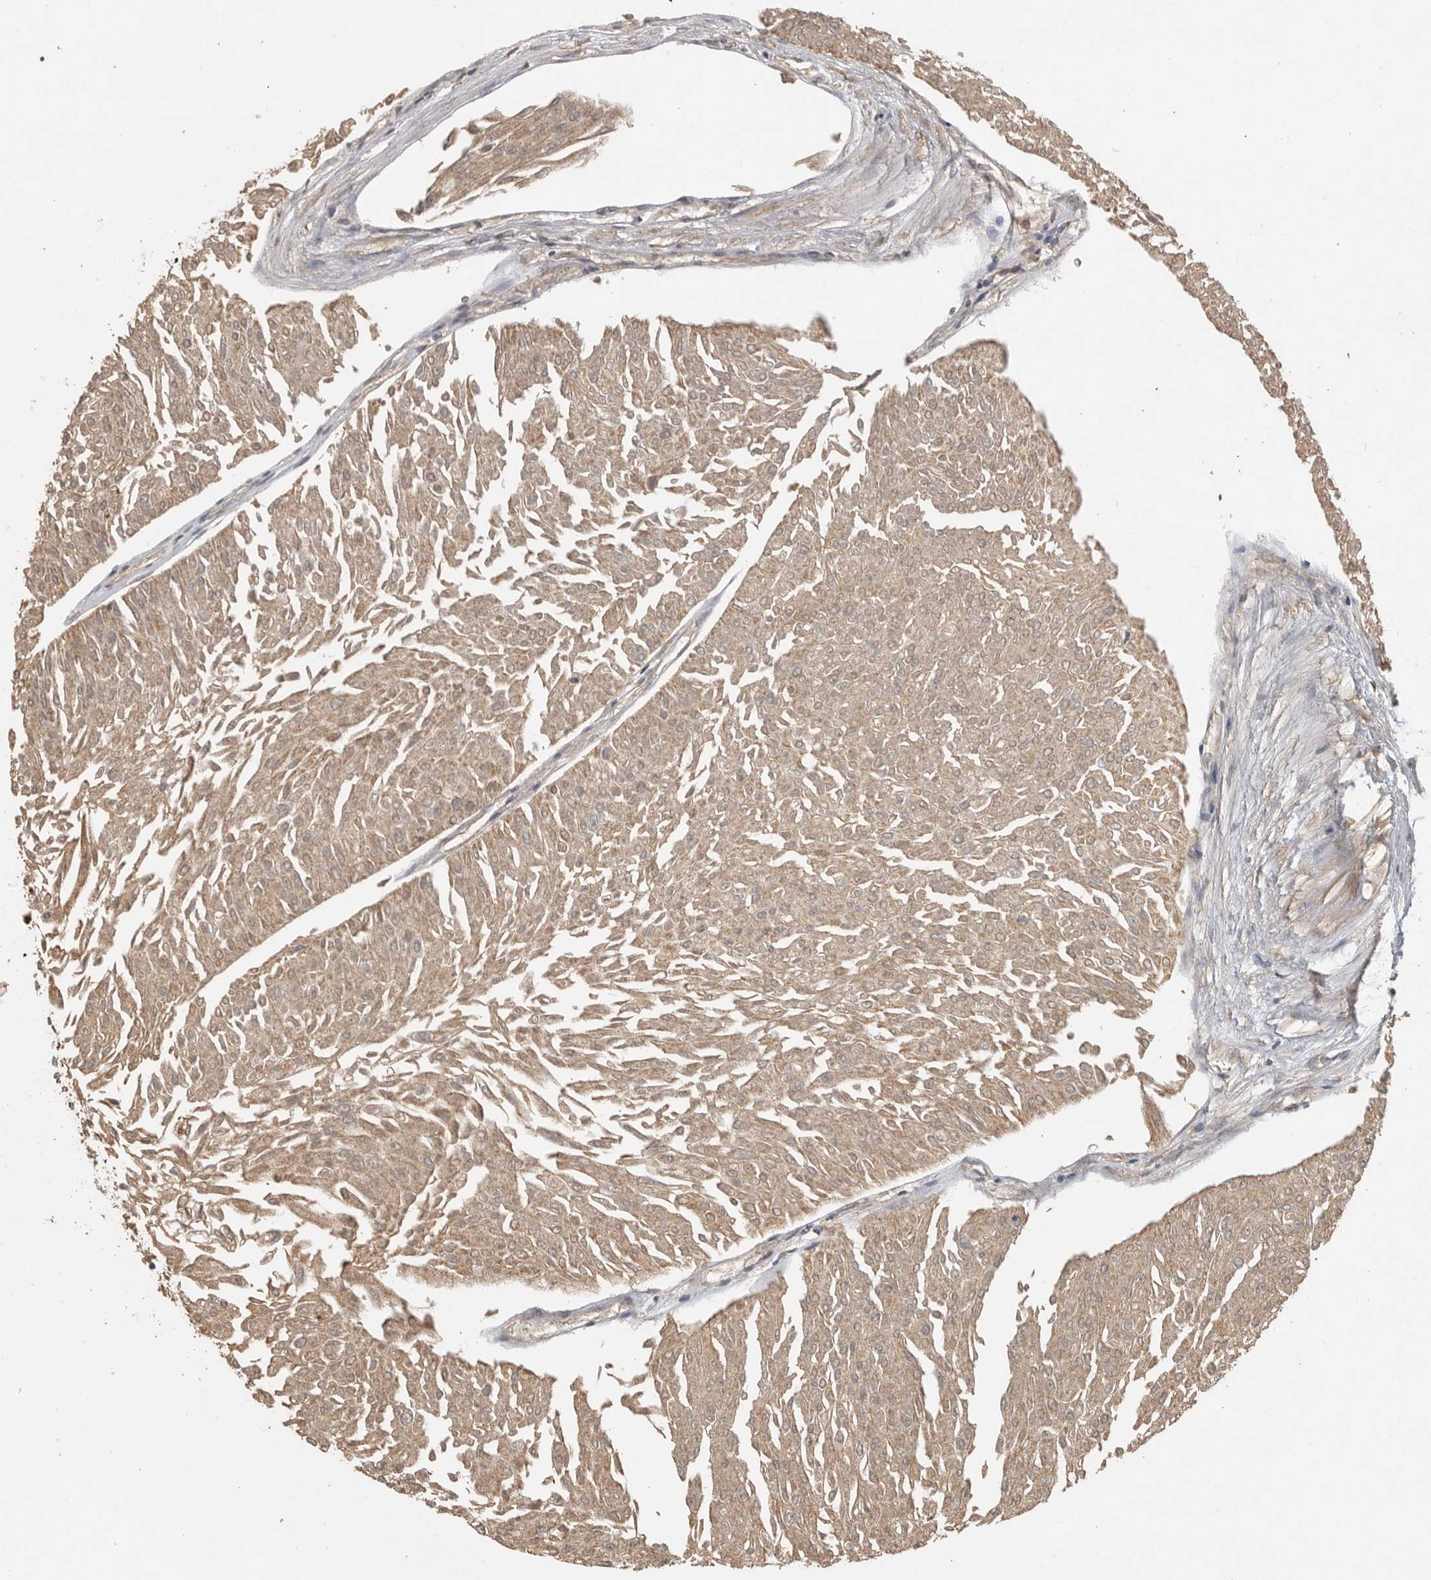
{"staining": {"intensity": "weak", "quantity": ">75%", "location": "cytoplasmic/membranous"}, "tissue": "urothelial cancer", "cell_type": "Tumor cells", "image_type": "cancer", "snomed": [{"axis": "morphology", "description": "Urothelial carcinoma, Low grade"}, {"axis": "topography", "description": "Urinary bladder"}], "caption": "The histopathology image displays staining of low-grade urothelial carcinoma, revealing weak cytoplasmic/membranous protein staining (brown color) within tumor cells.", "gene": "ADAMTS4", "patient": {"sex": "male", "age": 67}}